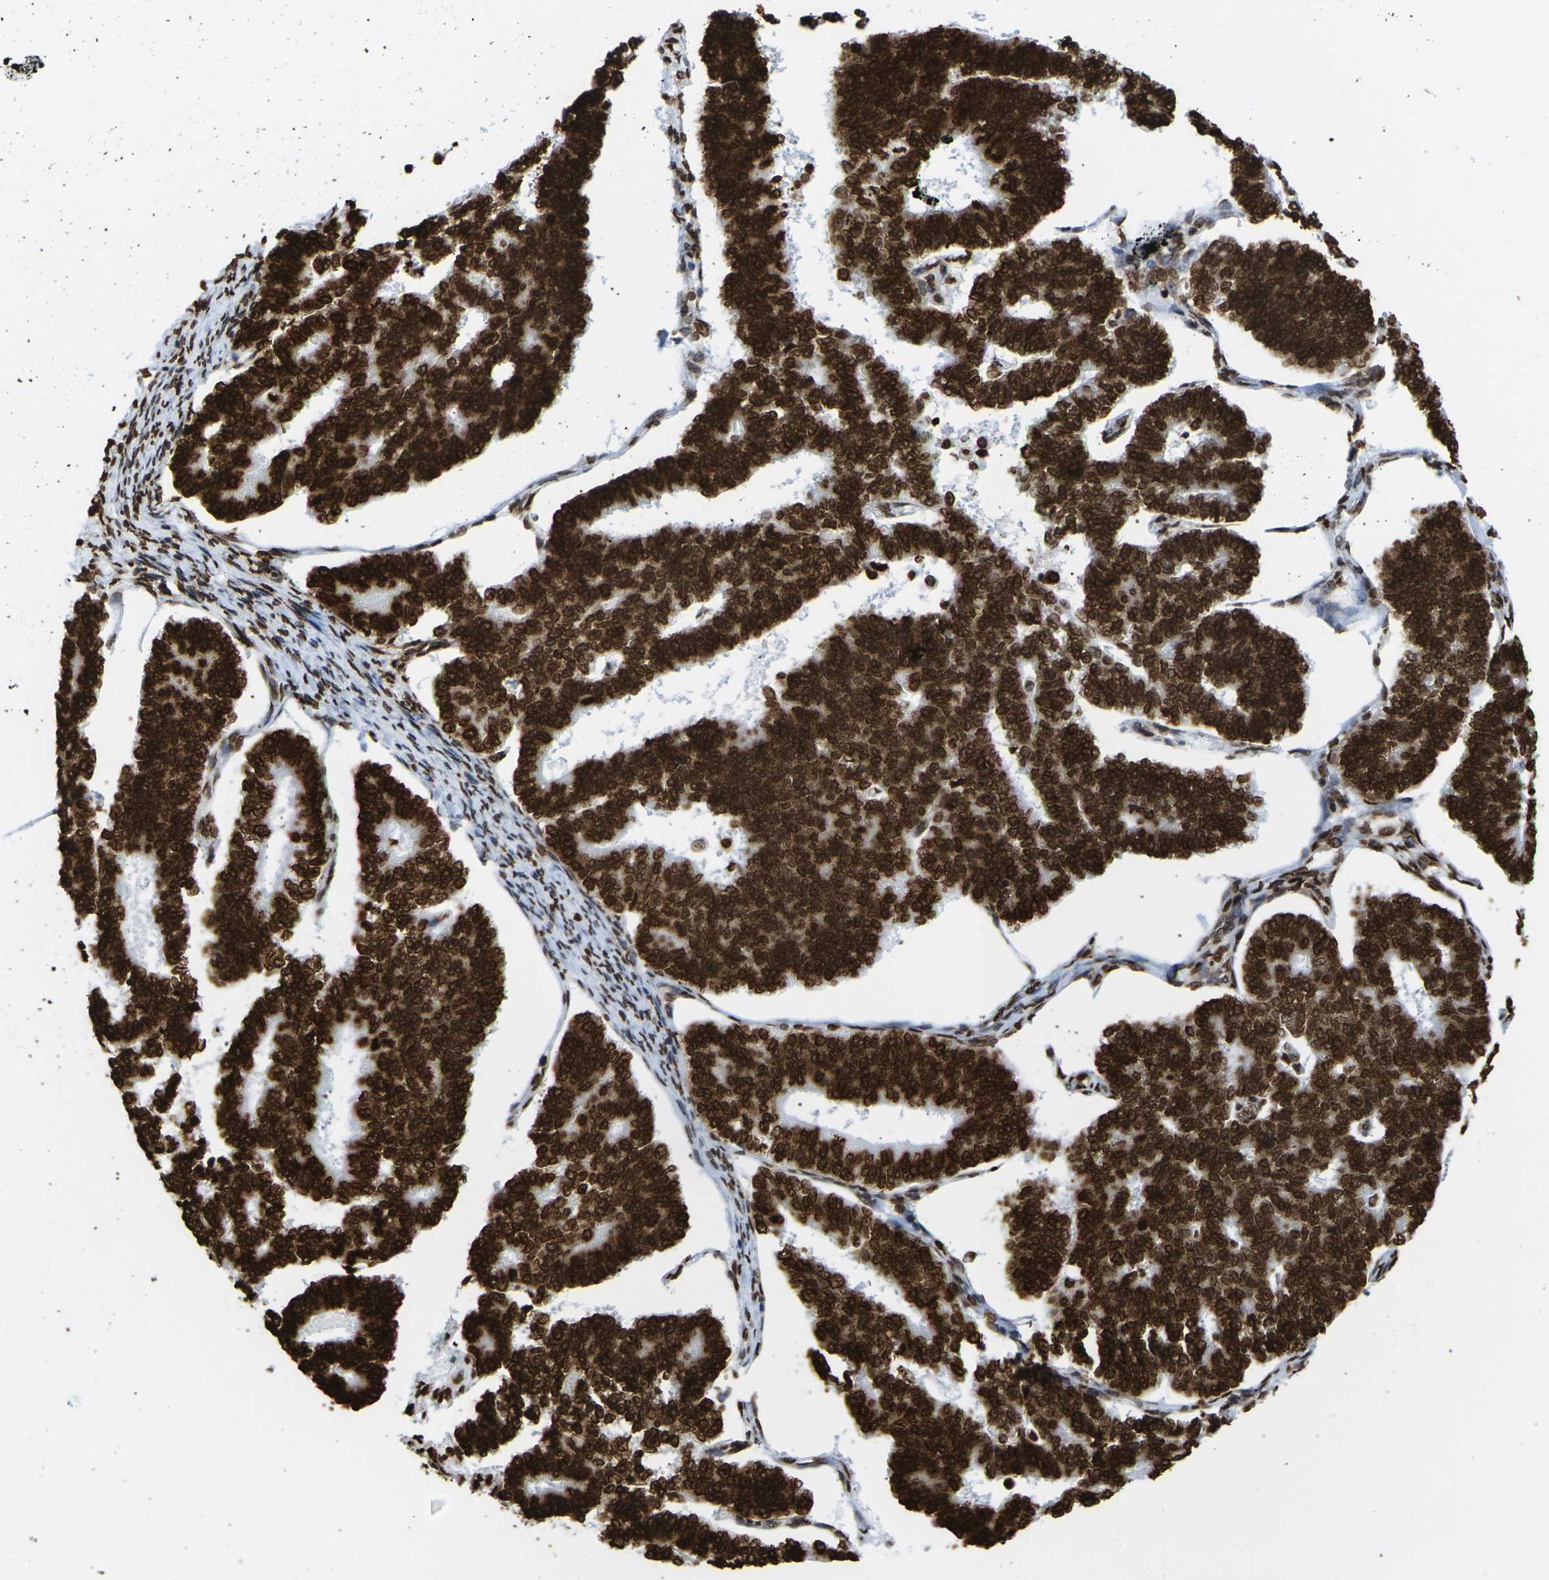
{"staining": {"intensity": "strong", "quantity": ">75%", "location": "cytoplasmic/membranous,nuclear"}, "tissue": "endometrial cancer", "cell_type": "Tumor cells", "image_type": "cancer", "snomed": [{"axis": "morphology", "description": "Adenocarcinoma, NOS"}, {"axis": "topography", "description": "Endometrium"}], "caption": "Tumor cells demonstrate high levels of strong cytoplasmic/membranous and nuclear expression in approximately >75% of cells in human endometrial cancer (adenocarcinoma).", "gene": "H2AC21", "patient": {"sex": "female", "age": 70}}